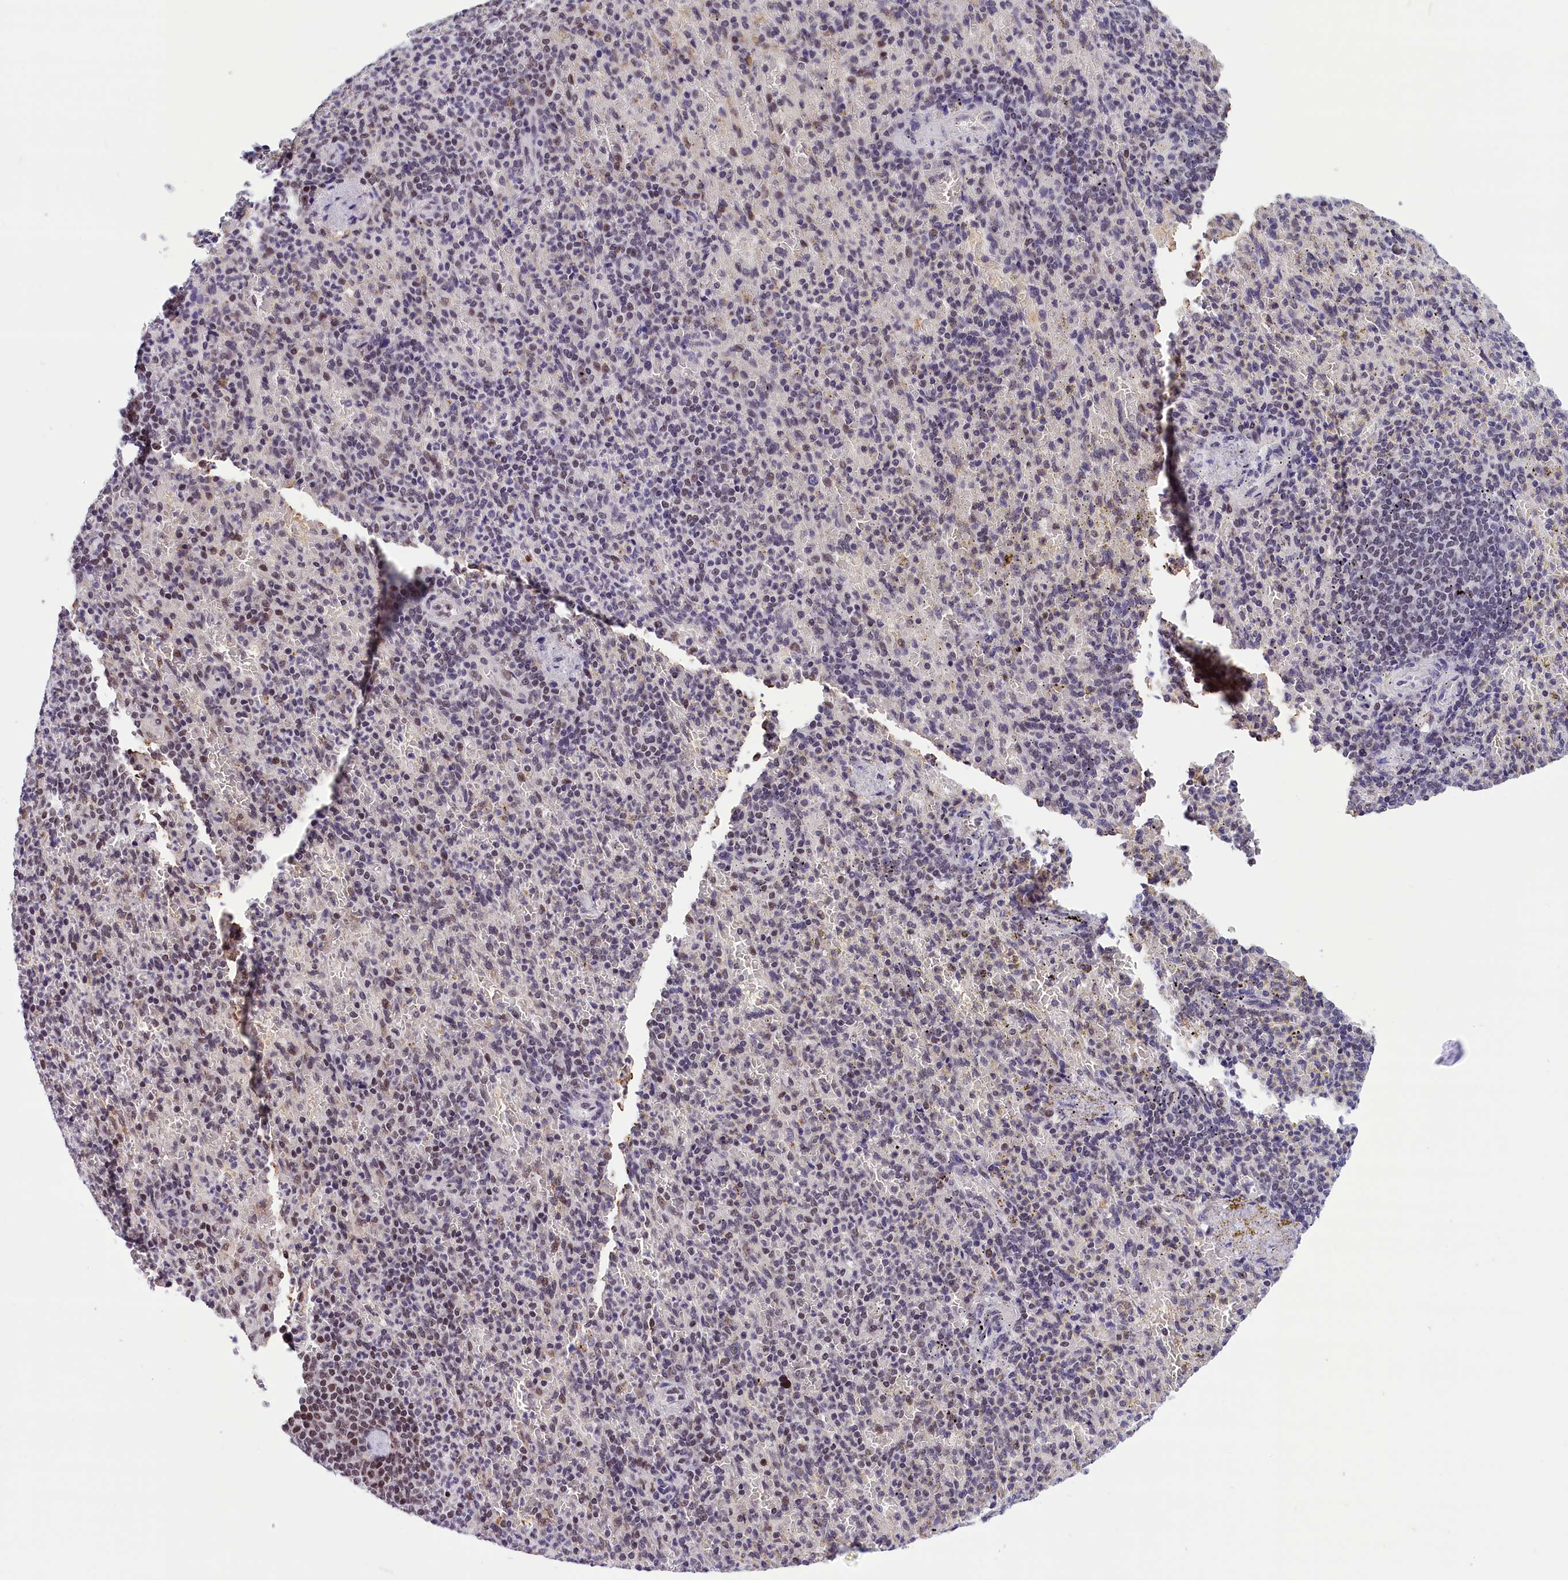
{"staining": {"intensity": "moderate", "quantity": "25%-75%", "location": "nuclear"}, "tissue": "spleen", "cell_type": "Cells in red pulp", "image_type": "normal", "snomed": [{"axis": "morphology", "description": "Normal tissue, NOS"}, {"axis": "topography", "description": "Spleen"}], "caption": "IHC of unremarkable spleen displays medium levels of moderate nuclear positivity in approximately 25%-75% of cells in red pulp. (brown staining indicates protein expression, while blue staining denotes nuclei).", "gene": "CDYL2", "patient": {"sex": "female", "age": 74}}